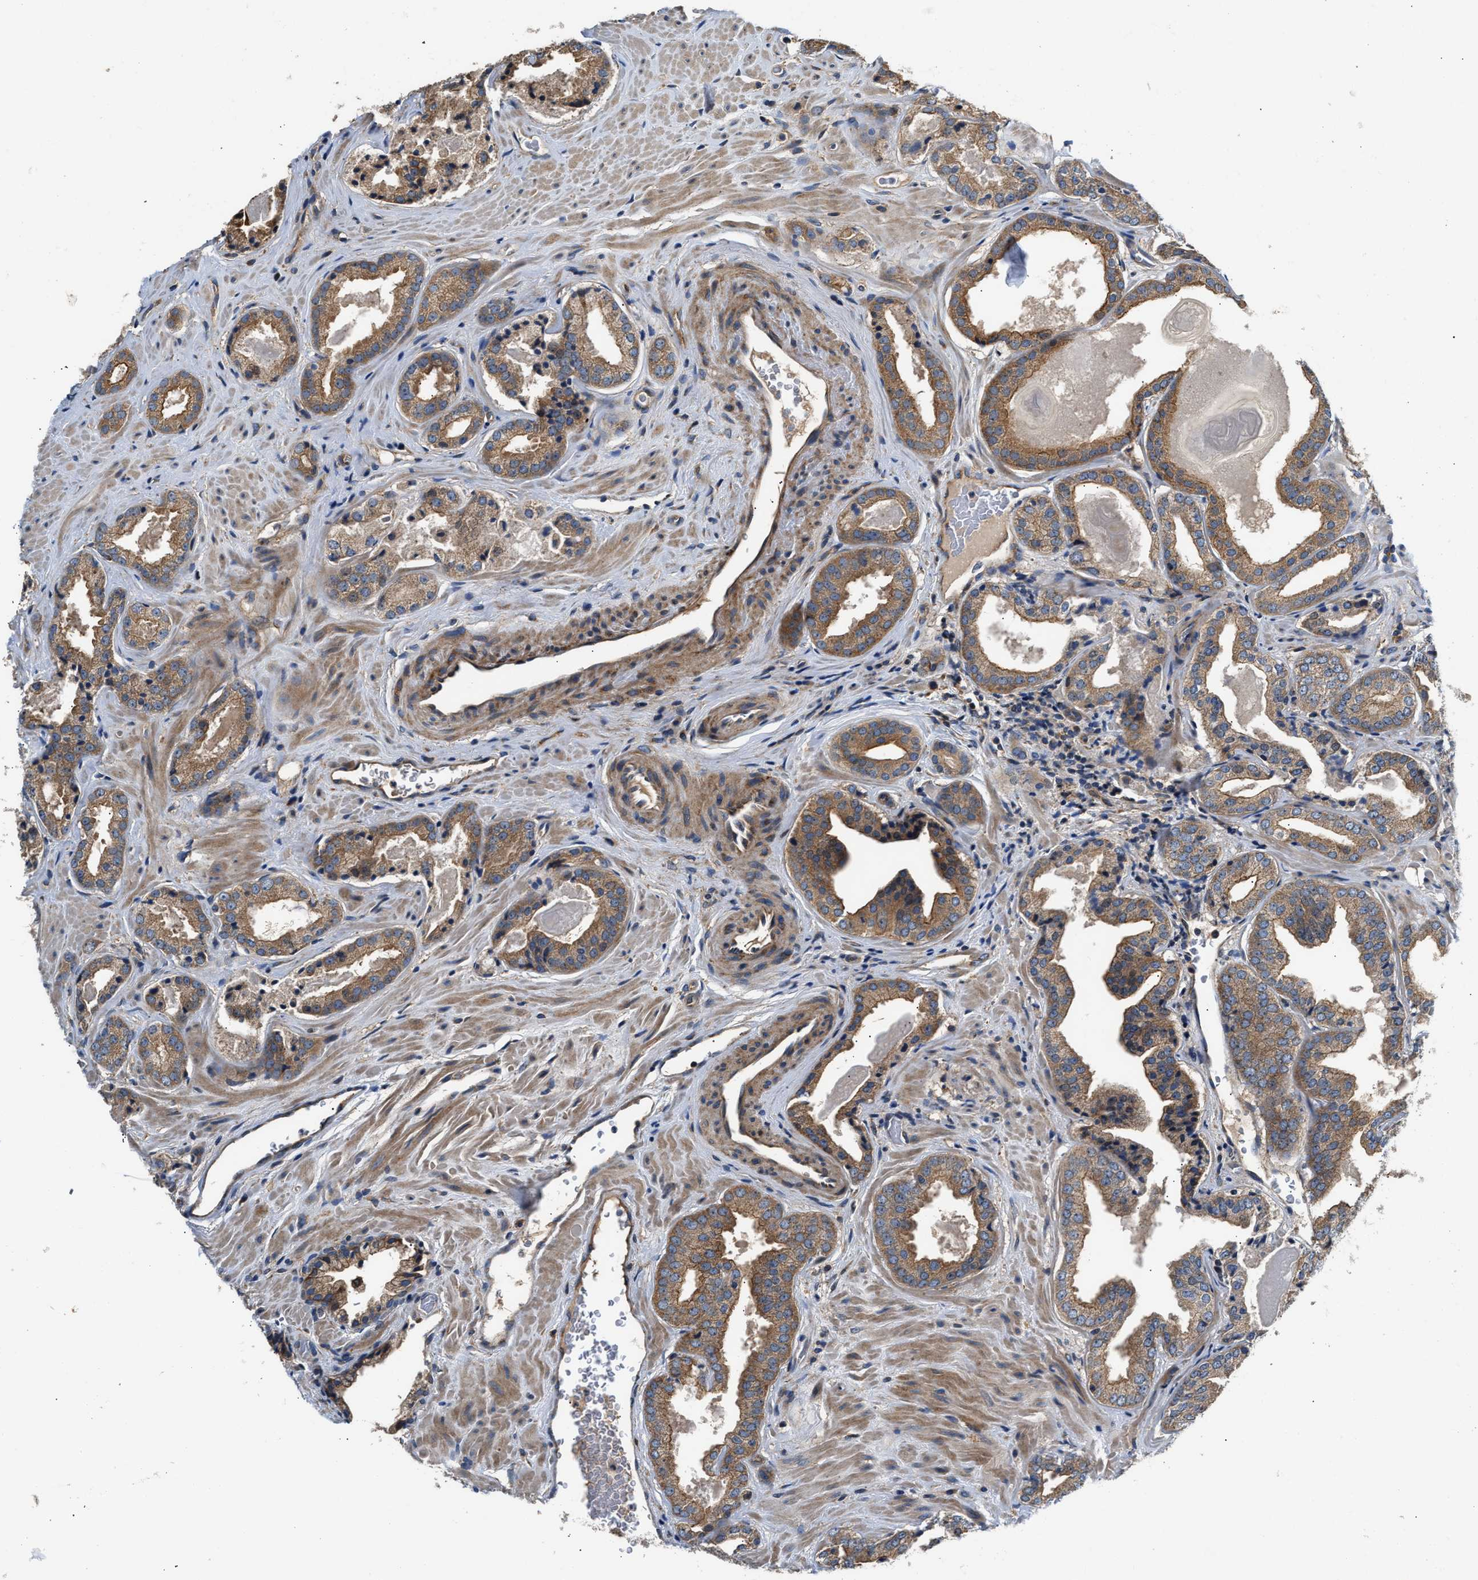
{"staining": {"intensity": "moderate", "quantity": ">75%", "location": "cytoplasmic/membranous"}, "tissue": "prostate cancer", "cell_type": "Tumor cells", "image_type": "cancer", "snomed": [{"axis": "morphology", "description": "Adenocarcinoma, Low grade"}, {"axis": "topography", "description": "Prostate"}], "caption": "Human prostate adenocarcinoma (low-grade) stained with a brown dye displays moderate cytoplasmic/membranous positive positivity in approximately >75% of tumor cells.", "gene": "TEX2", "patient": {"sex": "male", "age": 71}}